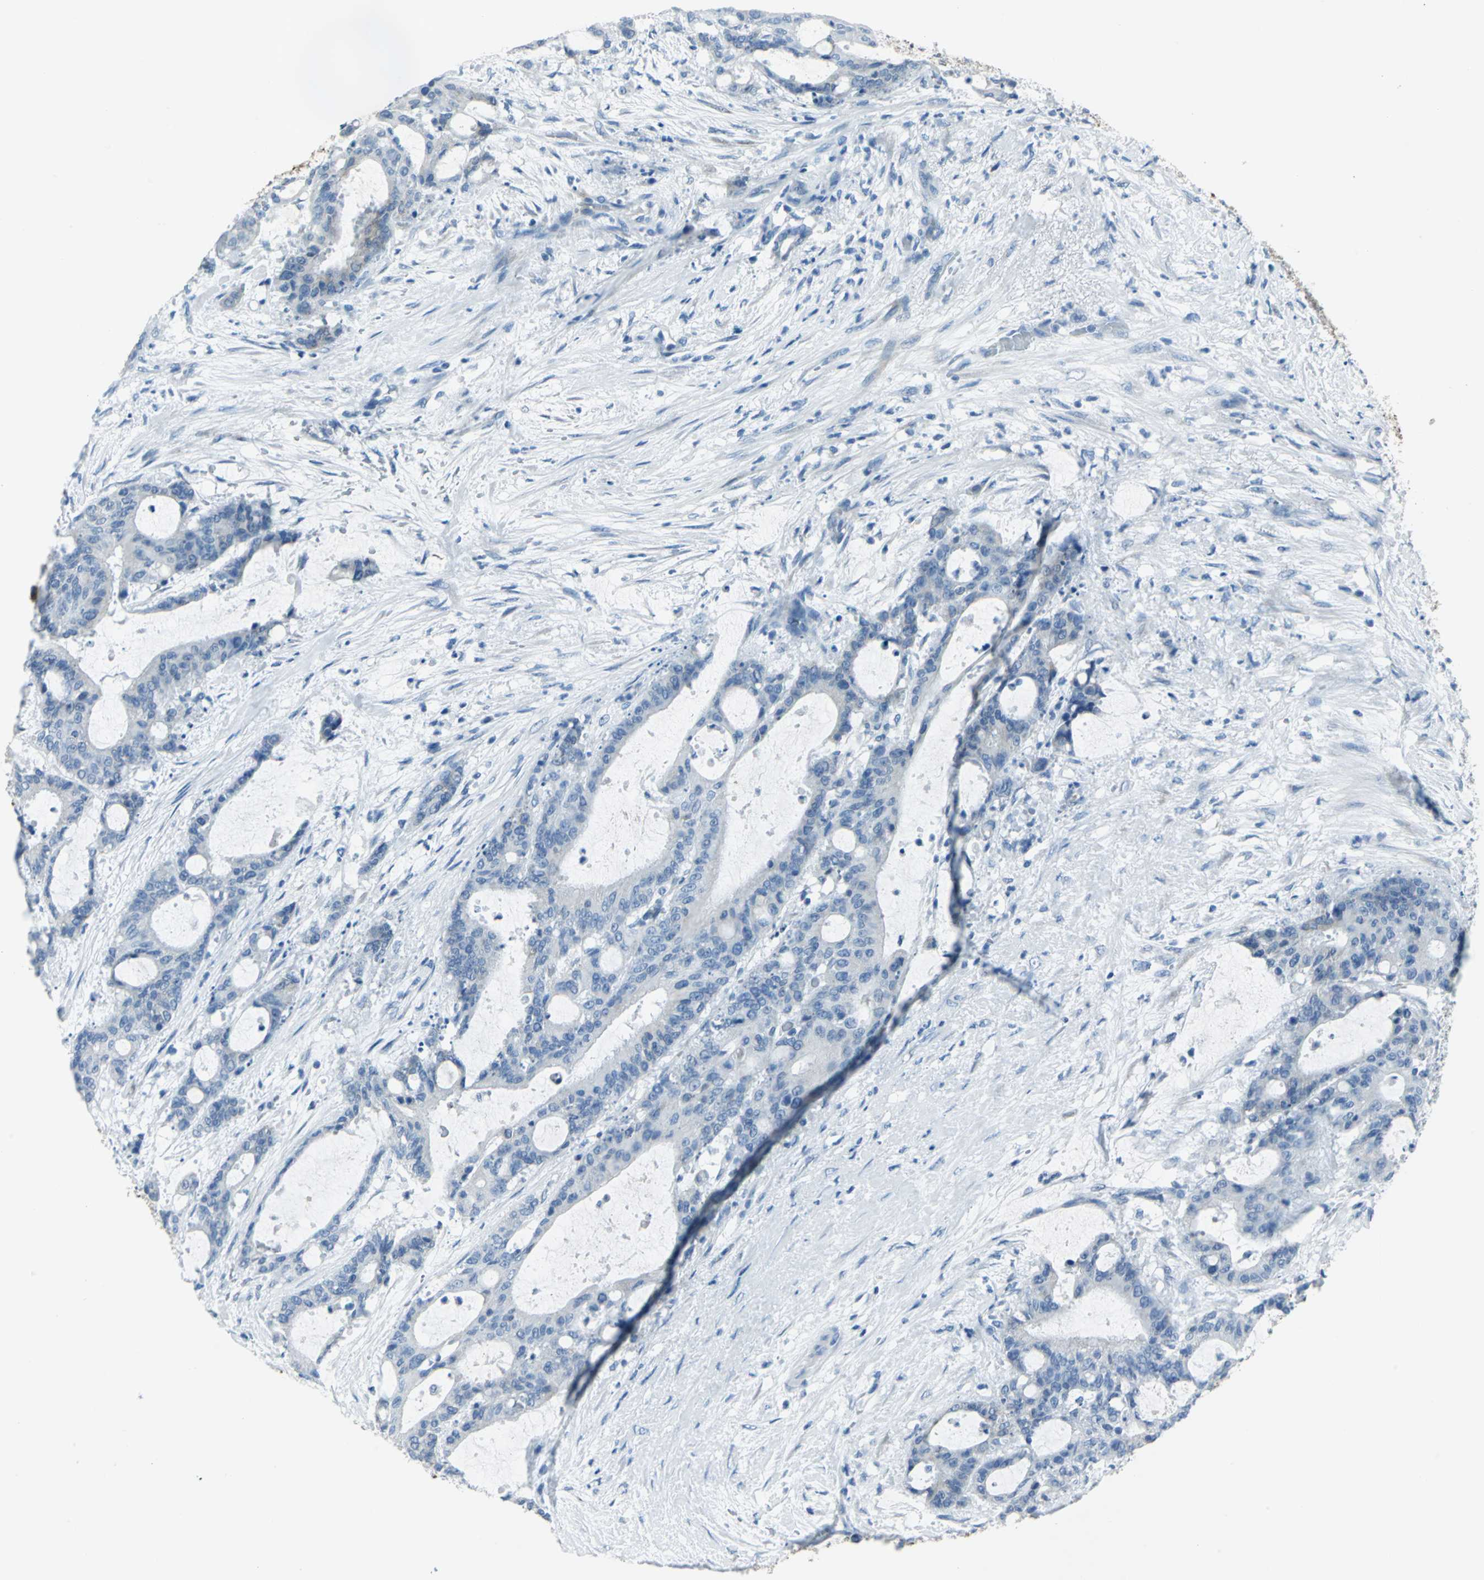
{"staining": {"intensity": "weak", "quantity": "<25%", "location": "cytoplasmic/membranous"}, "tissue": "liver cancer", "cell_type": "Tumor cells", "image_type": "cancer", "snomed": [{"axis": "morphology", "description": "Cholangiocarcinoma"}, {"axis": "topography", "description": "Liver"}], "caption": "Immunohistochemical staining of liver cancer (cholangiocarcinoma) displays no significant positivity in tumor cells.", "gene": "CYB5A", "patient": {"sex": "female", "age": 73}}